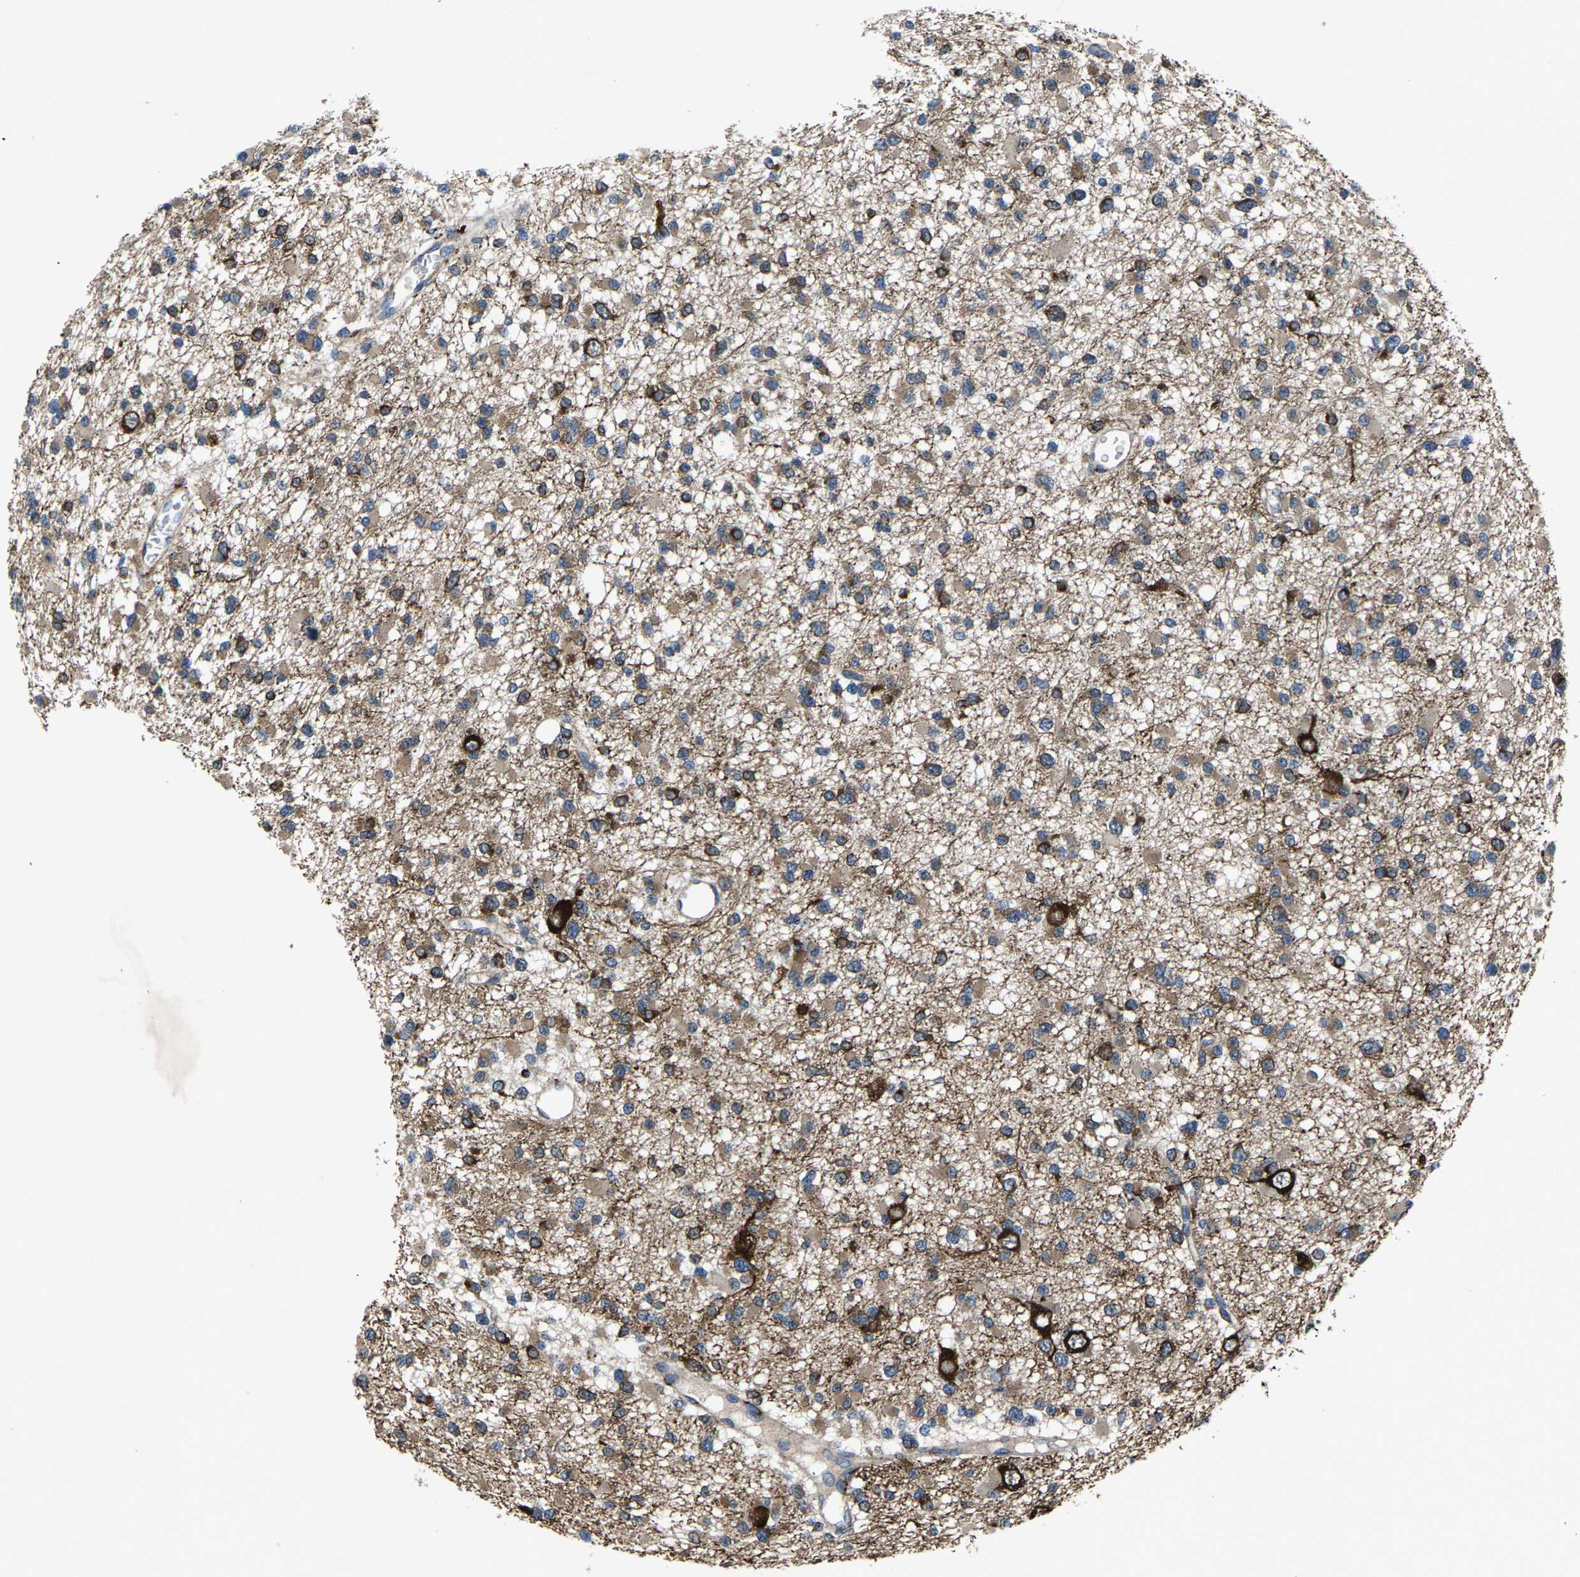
{"staining": {"intensity": "moderate", "quantity": ">75%", "location": "cytoplasmic/membranous"}, "tissue": "glioma", "cell_type": "Tumor cells", "image_type": "cancer", "snomed": [{"axis": "morphology", "description": "Glioma, malignant, Low grade"}, {"axis": "topography", "description": "Brain"}], "caption": "Protein expression analysis of human glioma reveals moderate cytoplasmic/membranous positivity in about >75% of tumor cells.", "gene": "PDP1", "patient": {"sex": "female", "age": 22}}